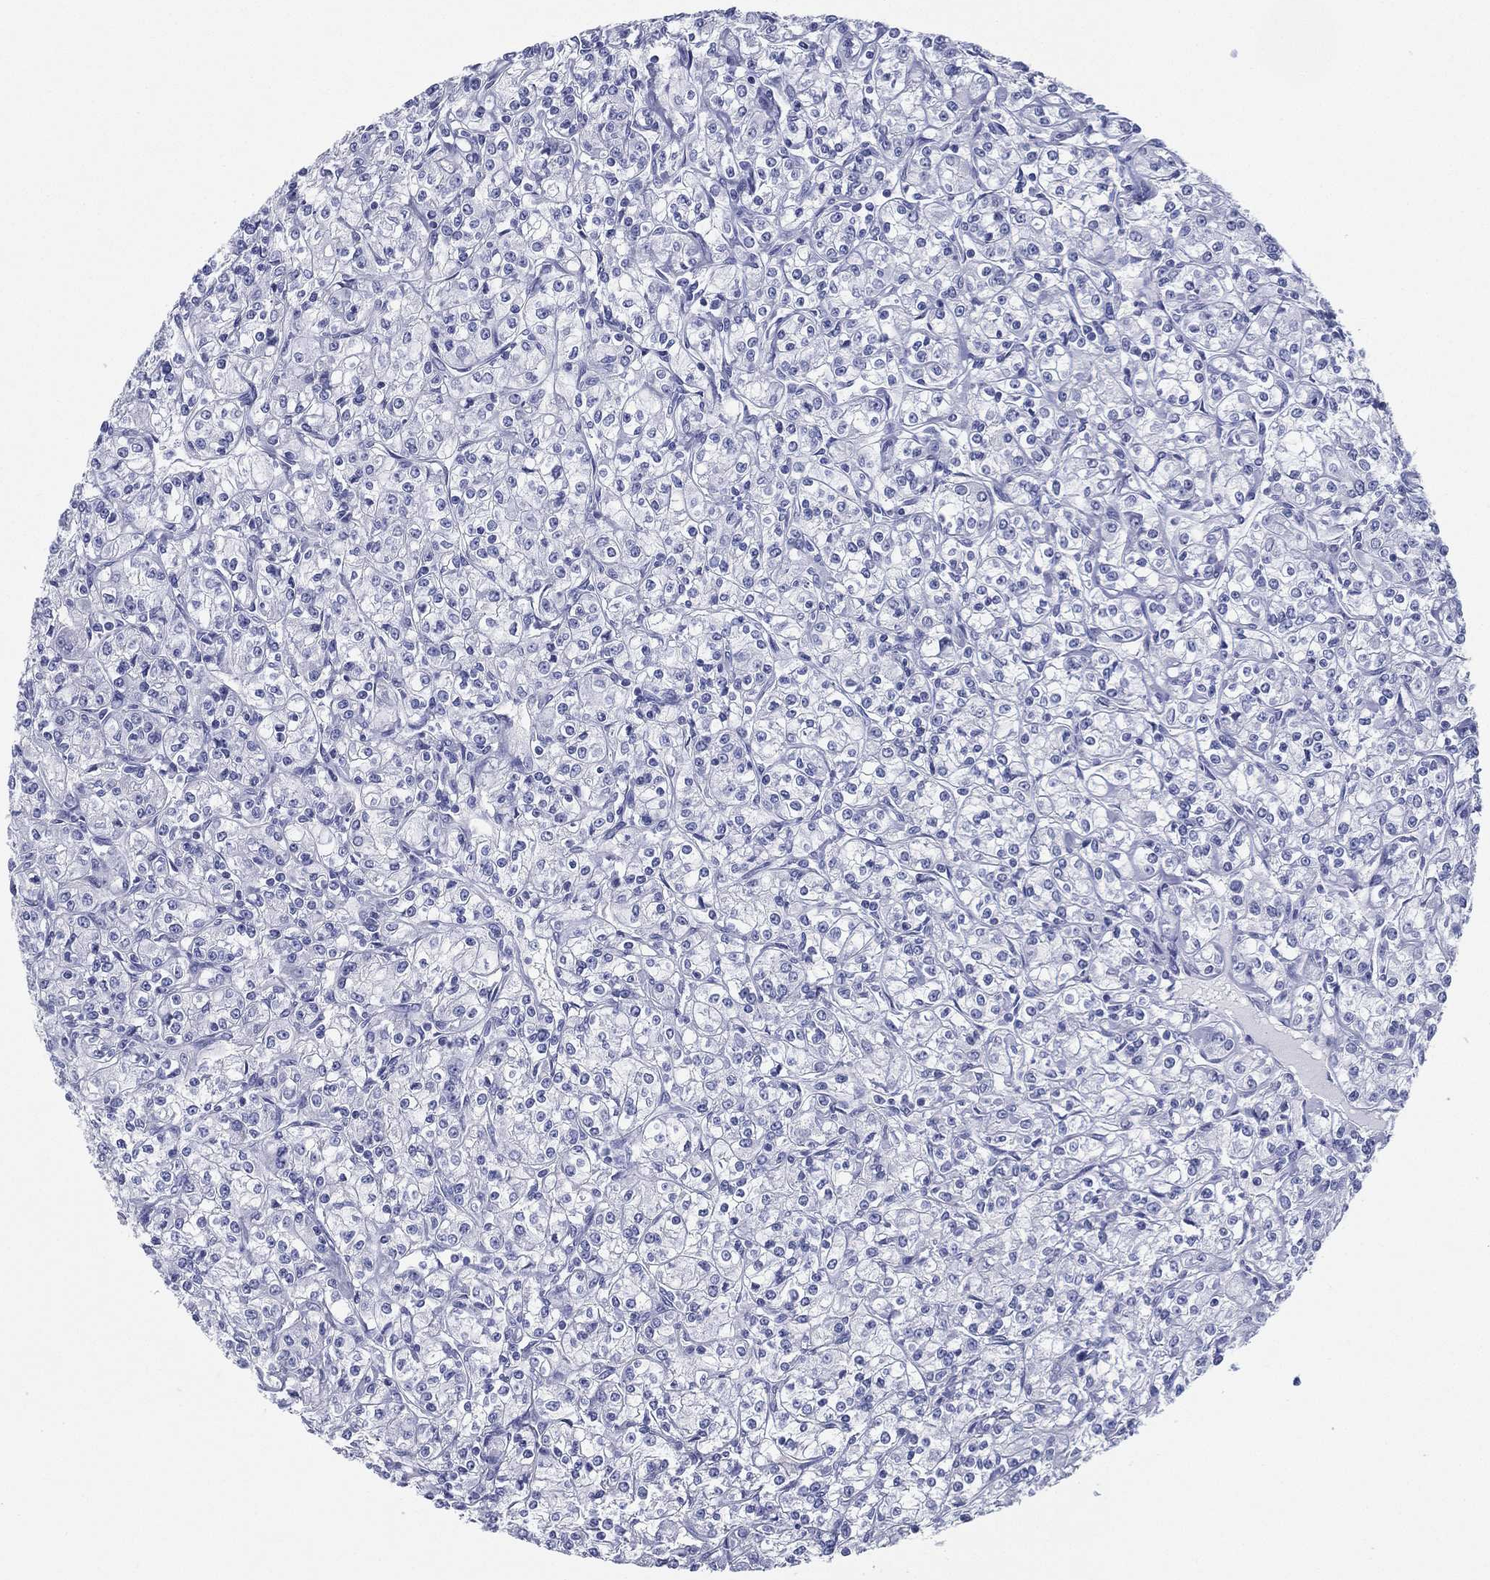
{"staining": {"intensity": "negative", "quantity": "none", "location": "none"}, "tissue": "renal cancer", "cell_type": "Tumor cells", "image_type": "cancer", "snomed": [{"axis": "morphology", "description": "Adenocarcinoma, NOS"}, {"axis": "topography", "description": "Kidney"}], "caption": "Renal cancer (adenocarcinoma) stained for a protein using immunohistochemistry exhibits no staining tumor cells.", "gene": "RSPH4A", "patient": {"sex": "male", "age": 77}}